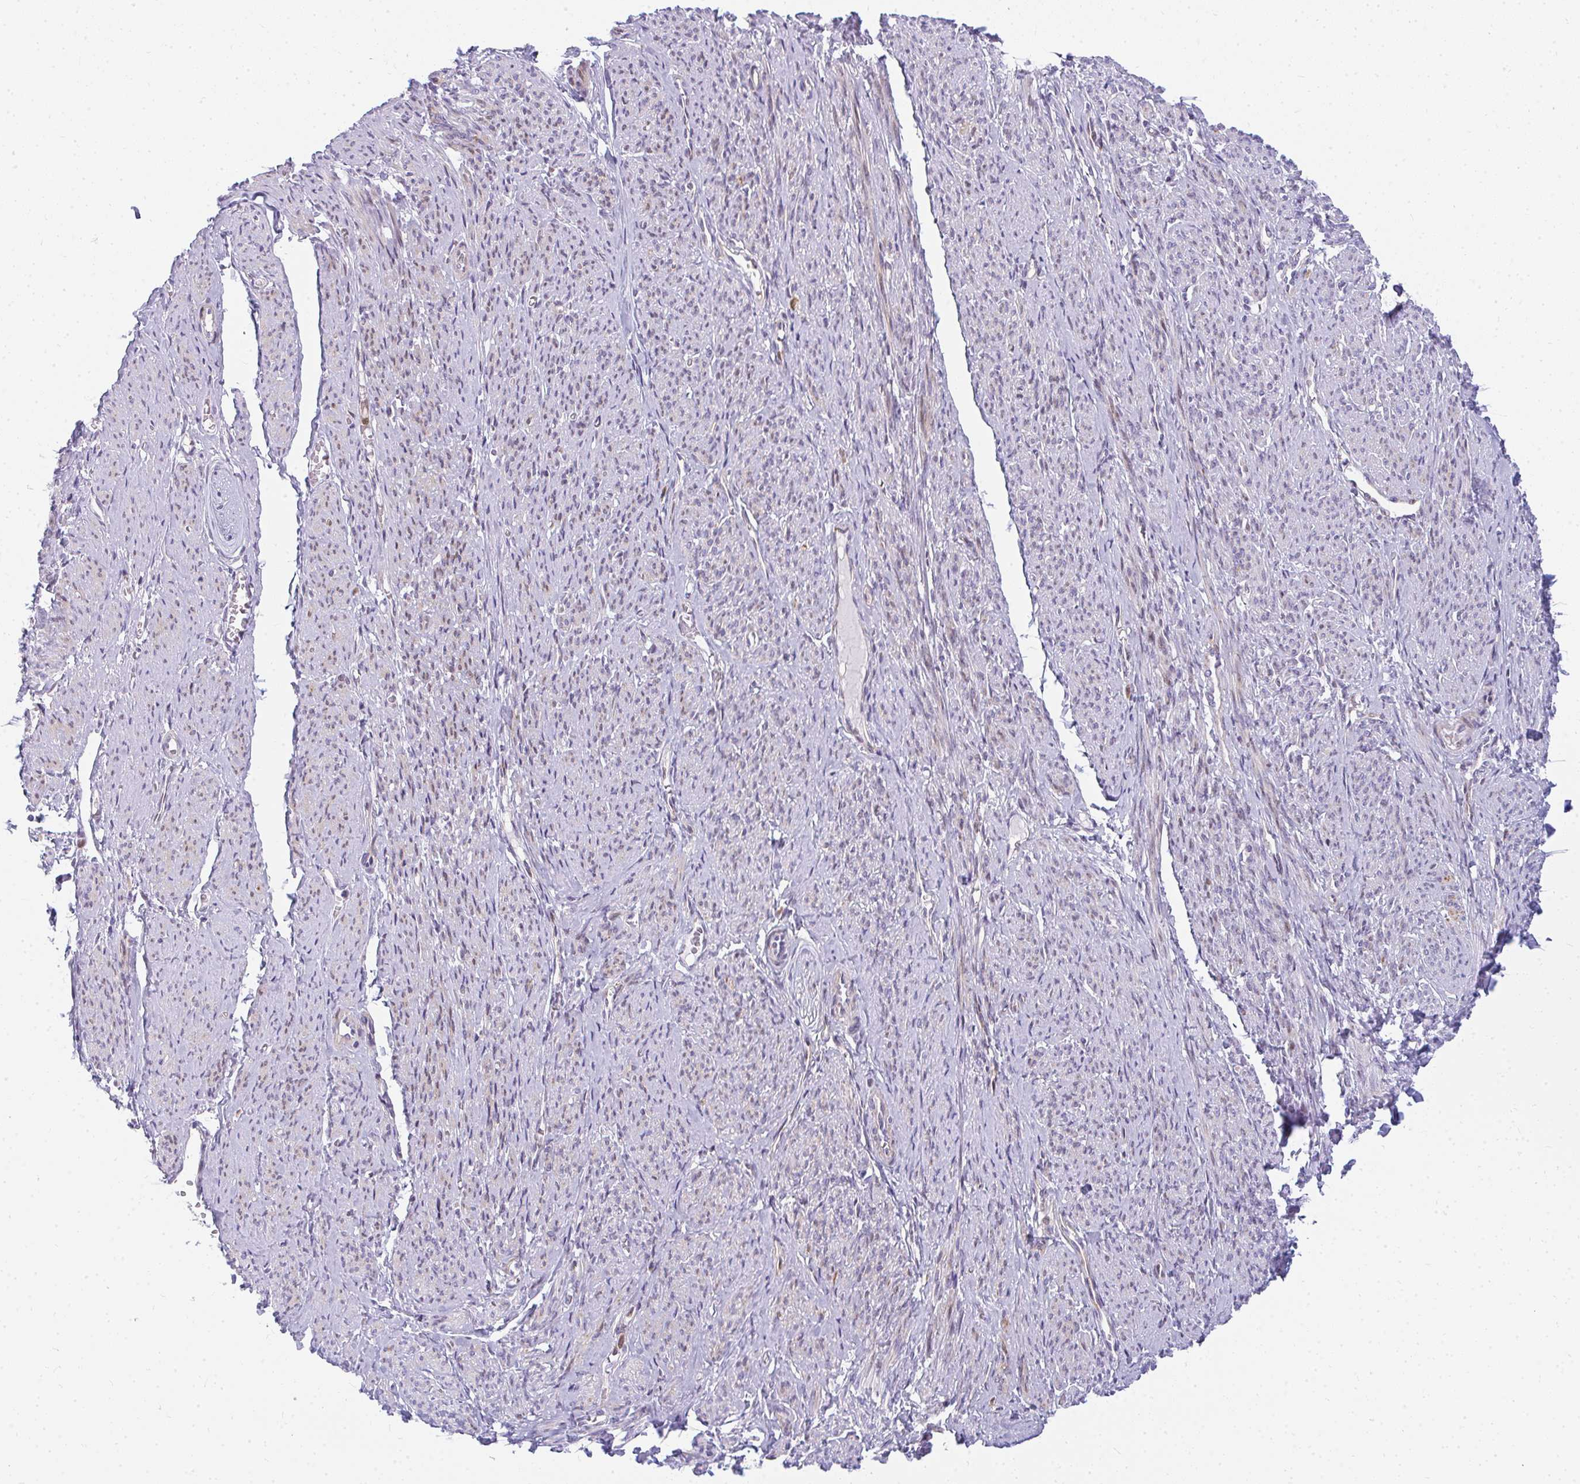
{"staining": {"intensity": "moderate", "quantity": "25%-75%", "location": "nuclear"}, "tissue": "smooth muscle", "cell_type": "Smooth muscle cells", "image_type": "normal", "snomed": [{"axis": "morphology", "description": "Normal tissue, NOS"}, {"axis": "topography", "description": "Smooth muscle"}], "caption": "A micrograph of smooth muscle stained for a protein shows moderate nuclear brown staining in smooth muscle cells.", "gene": "PLA2G5", "patient": {"sex": "female", "age": 65}}